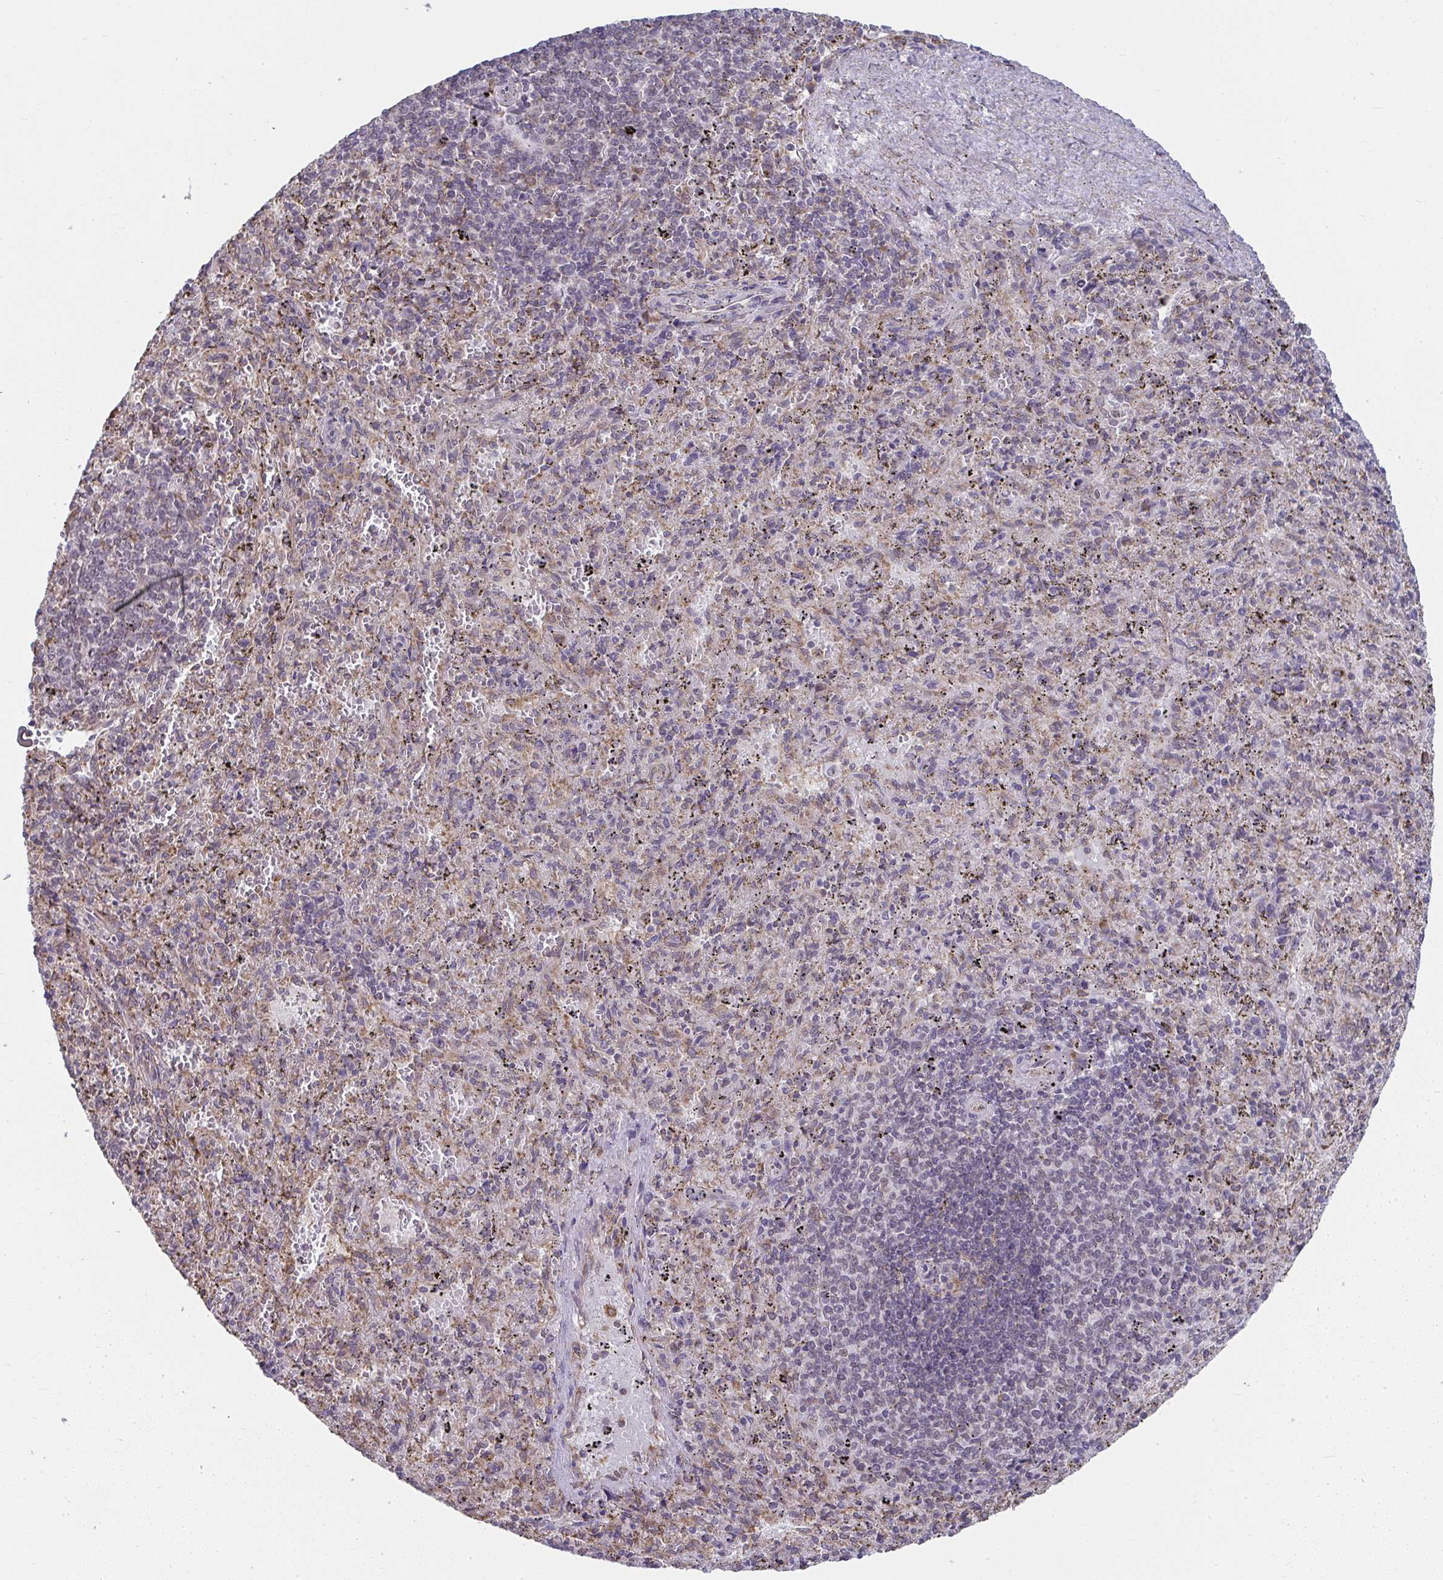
{"staining": {"intensity": "negative", "quantity": "none", "location": "none"}, "tissue": "spleen", "cell_type": "Cells in red pulp", "image_type": "normal", "snomed": [{"axis": "morphology", "description": "Normal tissue, NOS"}, {"axis": "topography", "description": "Spleen"}], "caption": "Immunohistochemical staining of benign spleen reveals no significant positivity in cells in red pulp.", "gene": "NMNAT1", "patient": {"sex": "male", "age": 57}}